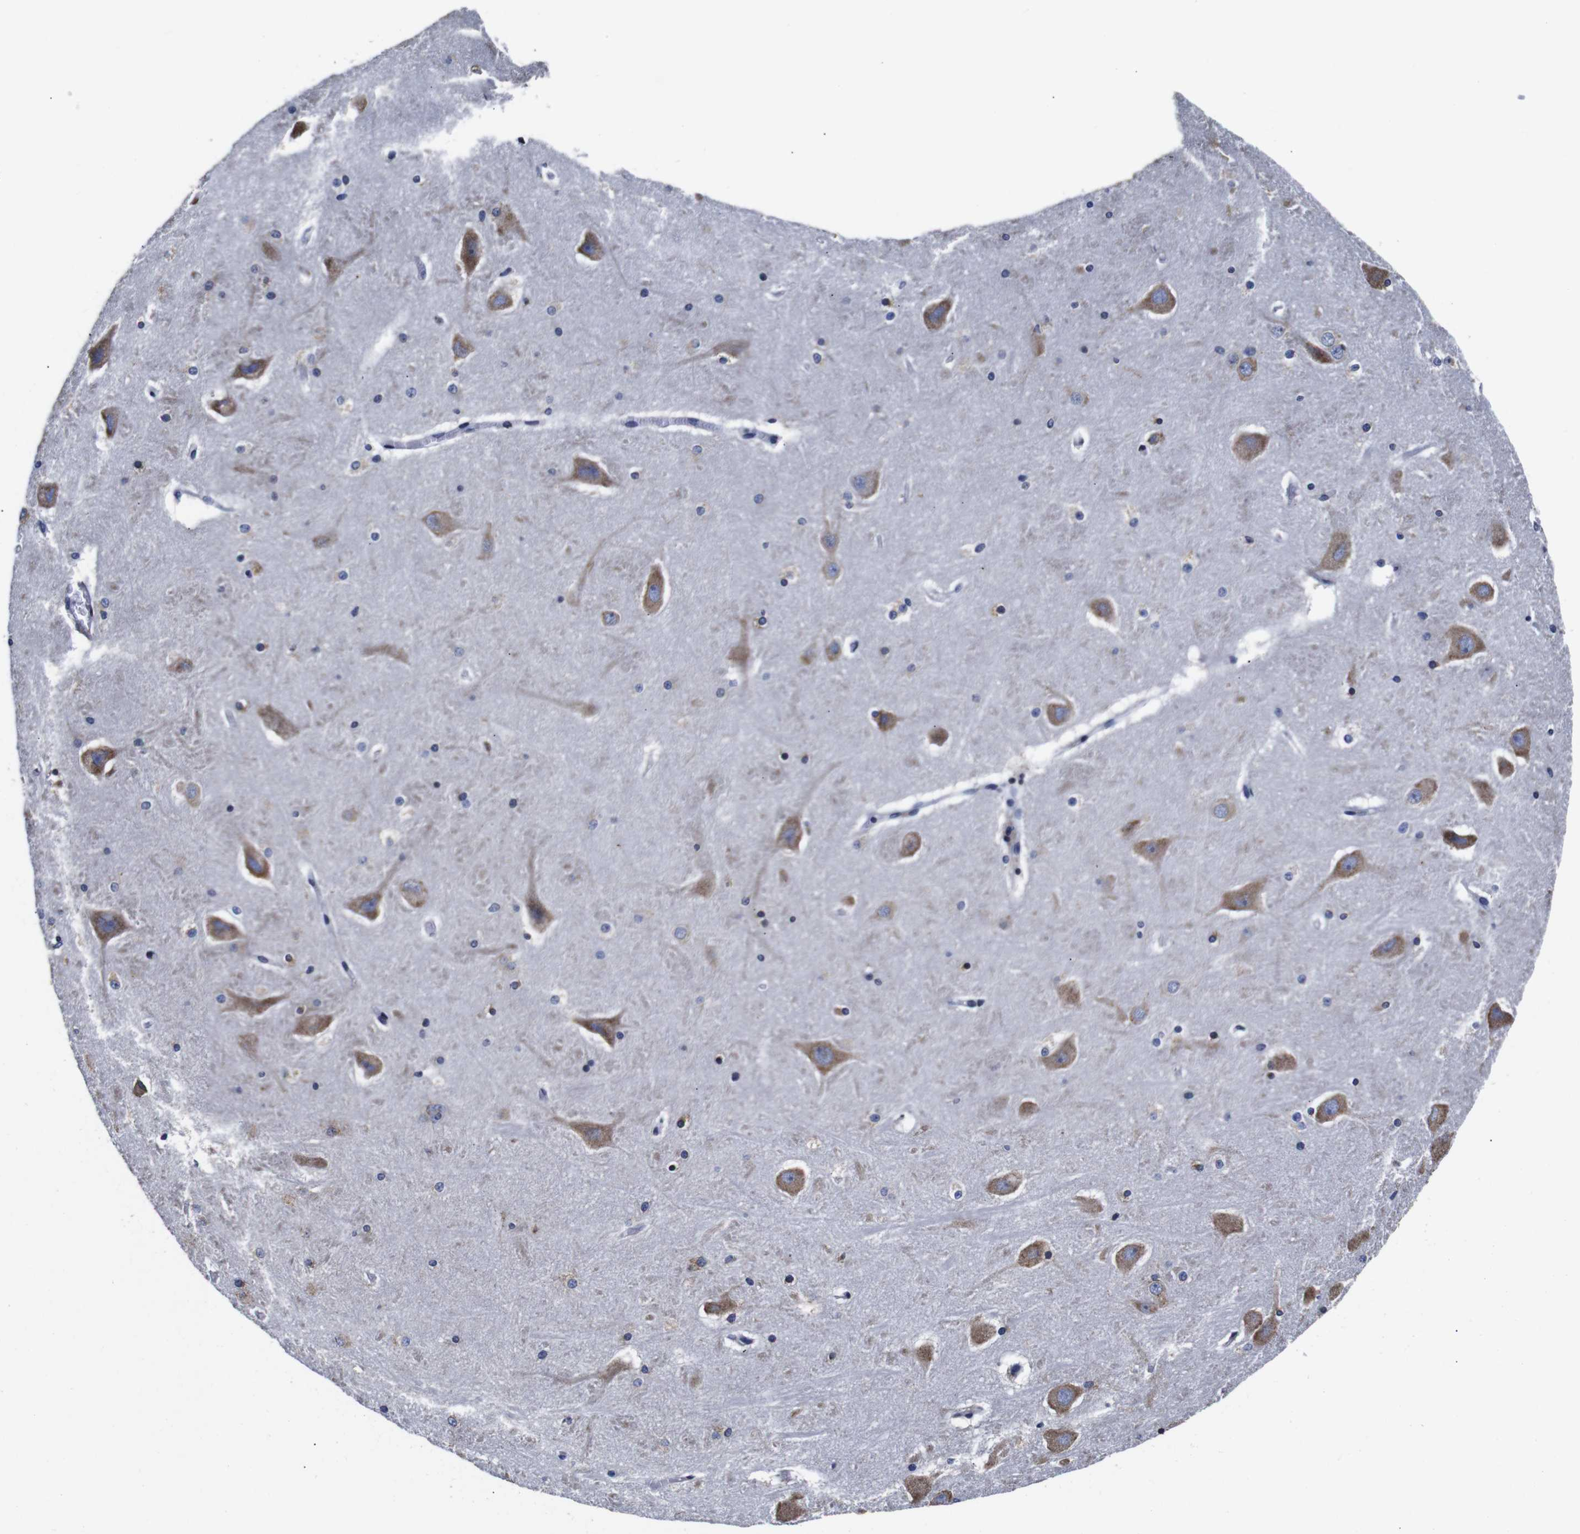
{"staining": {"intensity": "moderate", "quantity": "<25%", "location": "cytoplasmic/membranous"}, "tissue": "hippocampus", "cell_type": "Glial cells", "image_type": "normal", "snomed": [{"axis": "morphology", "description": "Normal tissue, NOS"}, {"axis": "topography", "description": "Hippocampus"}], "caption": "A low amount of moderate cytoplasmic/membranous staining is seen in about <25% of glial cells in unremarkable hippocampus. The staining is performed using DAB (3,3'-diaminobenzidine) brown chromogen to label protein expression. The nuclei are counter-stained blue using hematoxylin.", "gene": "PPIB", "patient": {"sex": "male", "age": 45}}